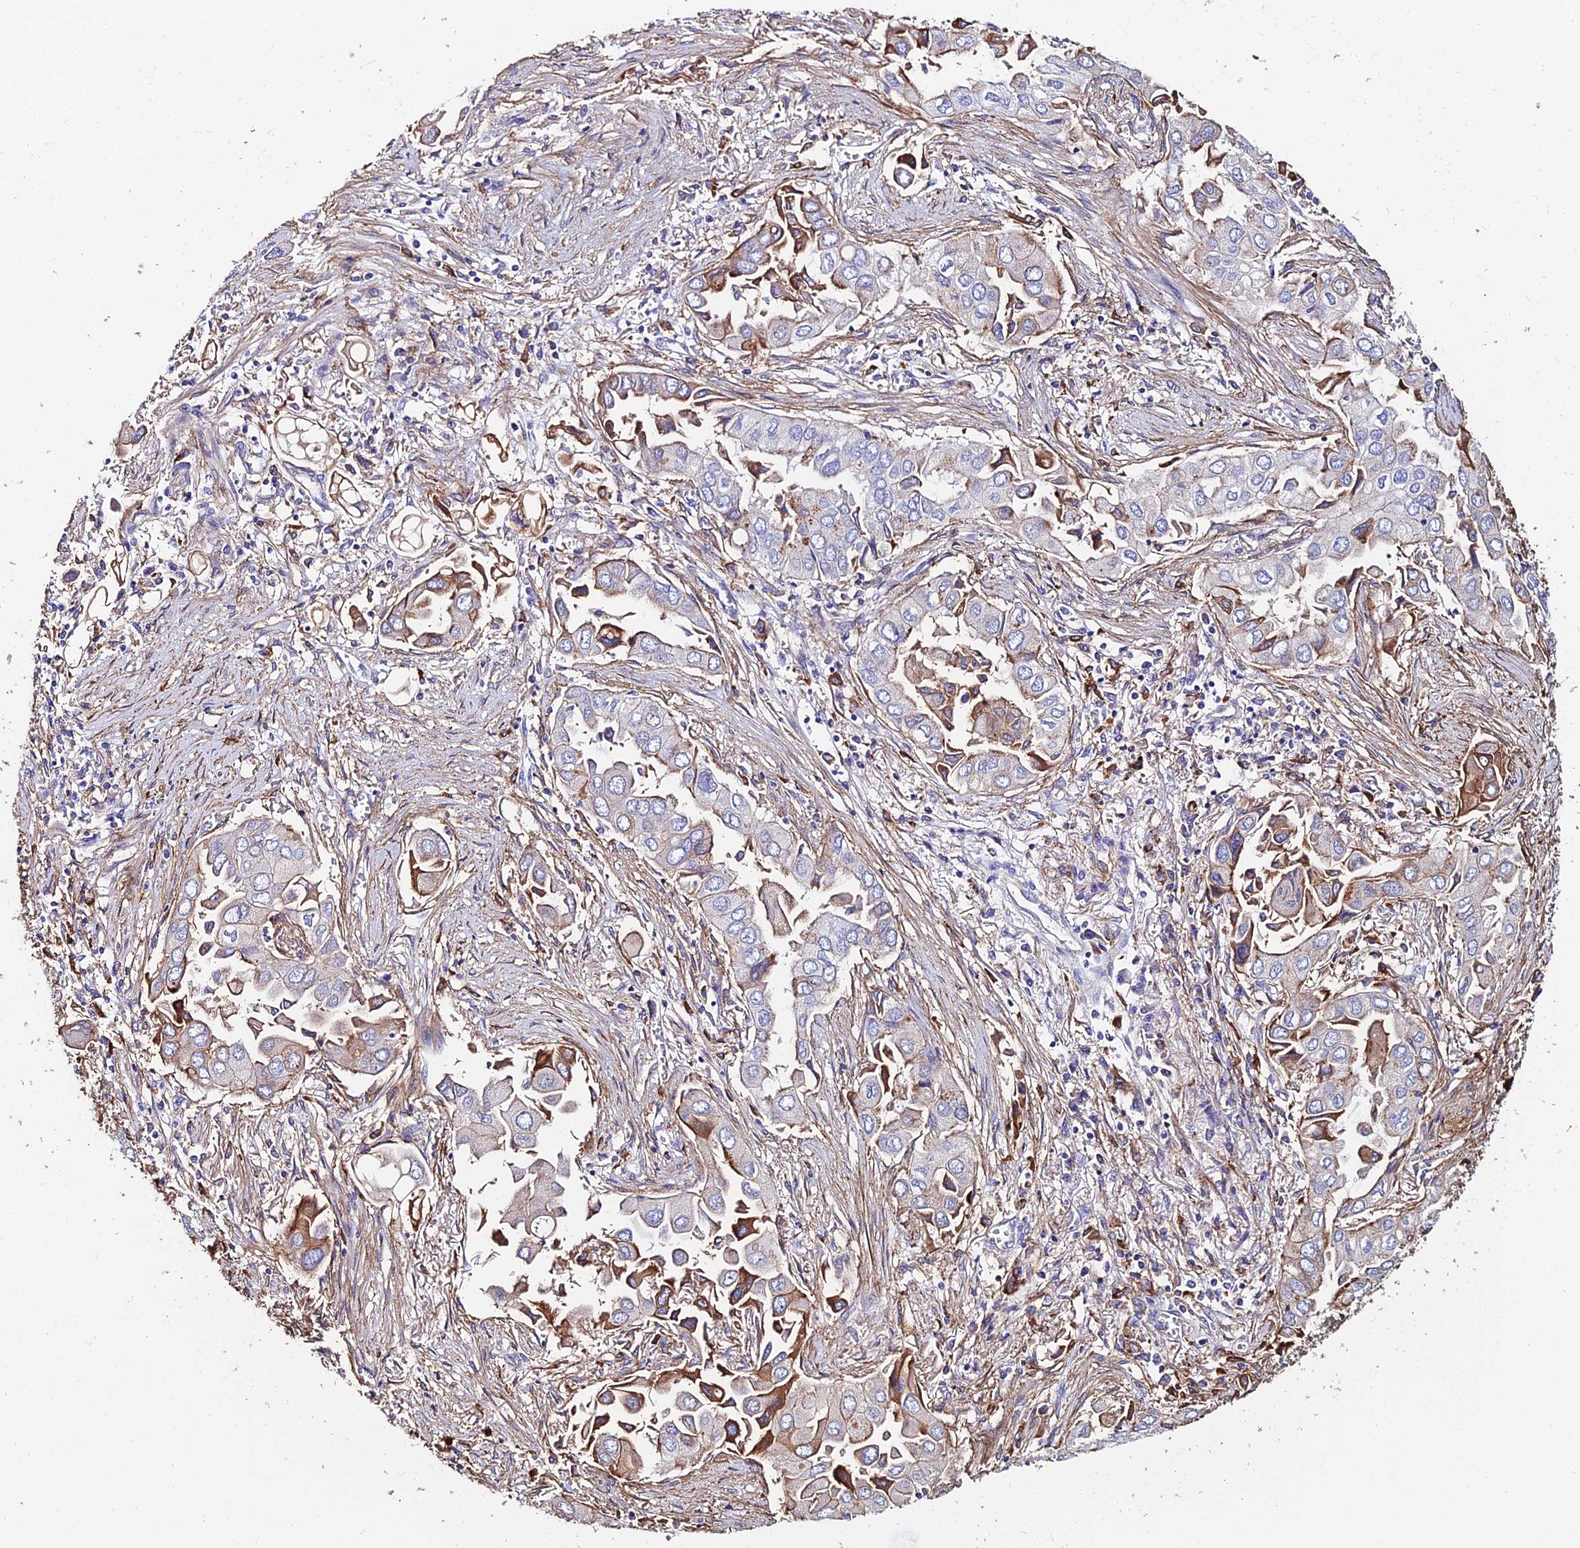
{"staining": {"intensity": "moderate", "quantity": "25%-75%", "location": "cytoplasmic/membranous"}, "tissue": "lung cancer", "cell_type": "Tumor cells", "image_type": "cancer", "snomed": [{"axis": "morphology", "description": "Adenocarcinoma, NOS"}, {"axis": "topography", "description": "Lung"}], "caption": "The micrograph exhibits staining of lung adenocarcinoma, revealing moderate cytoplasmic/membranous protein expression (brown color) within tumor cells.", "gene": "C6", "patient": {"sex": "female", "age": 76}}